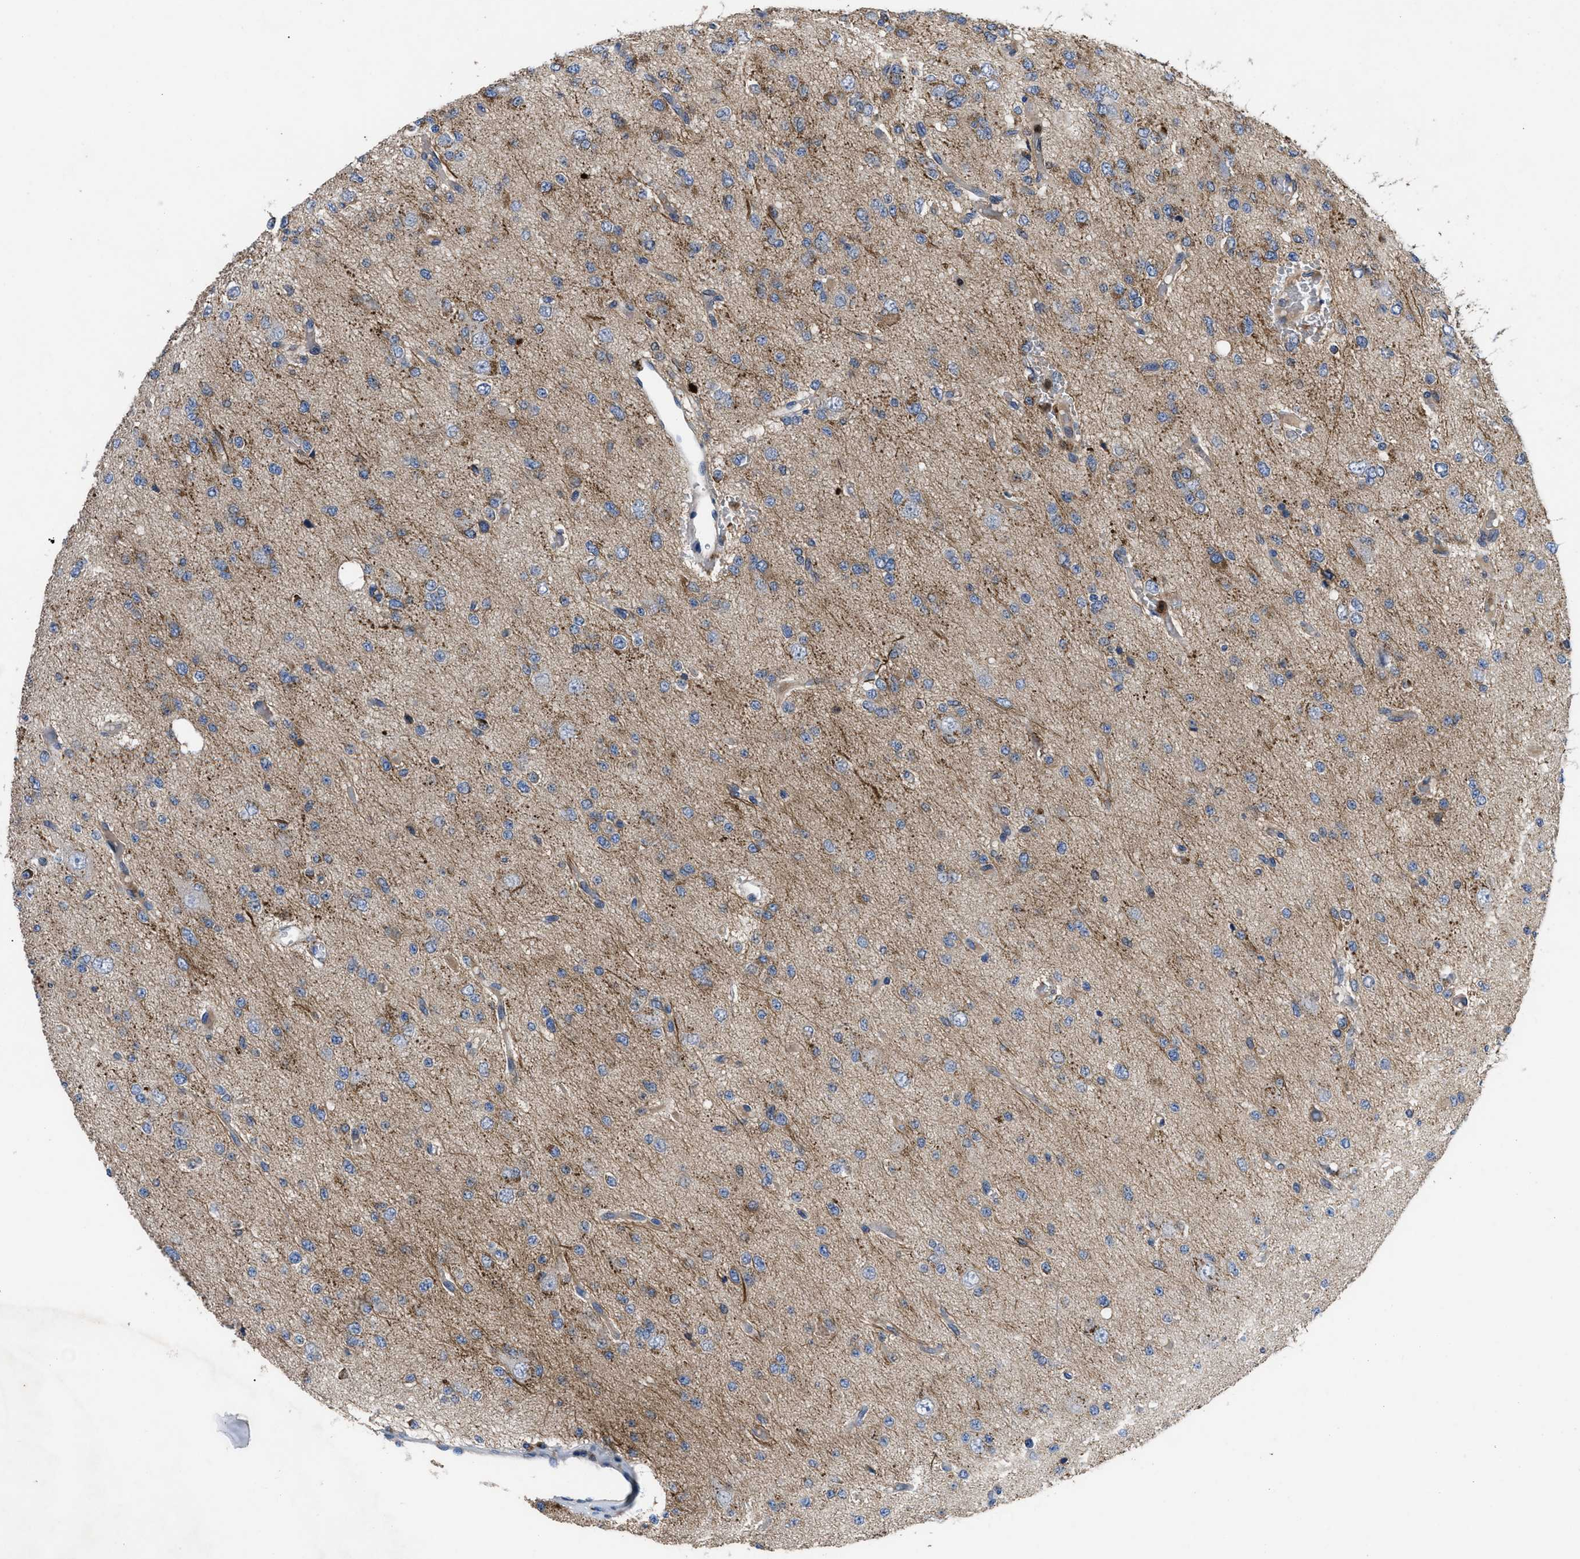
{"staining": {"intensity": "strong", "quantity": "25%-75%", "location": "cytoplasmic/membranous"}, "tissue": "glioma", "cell_type": "Tumor cells", "image_type": "cancer", "snomed": [{"axis": "morphology", "description": "Glioma, malignant, Low grade"}, {"axis": "topography", "description": "Brain"}], "caption": "The micrograph demonstrates immunohistochemical staining of glioma. There is strong cytoplasmic/membranous positivity is identified in about 25%-75% of tumor cells.", "gene": "YBEY", "patient": {"sex": "male", "age": 38}}